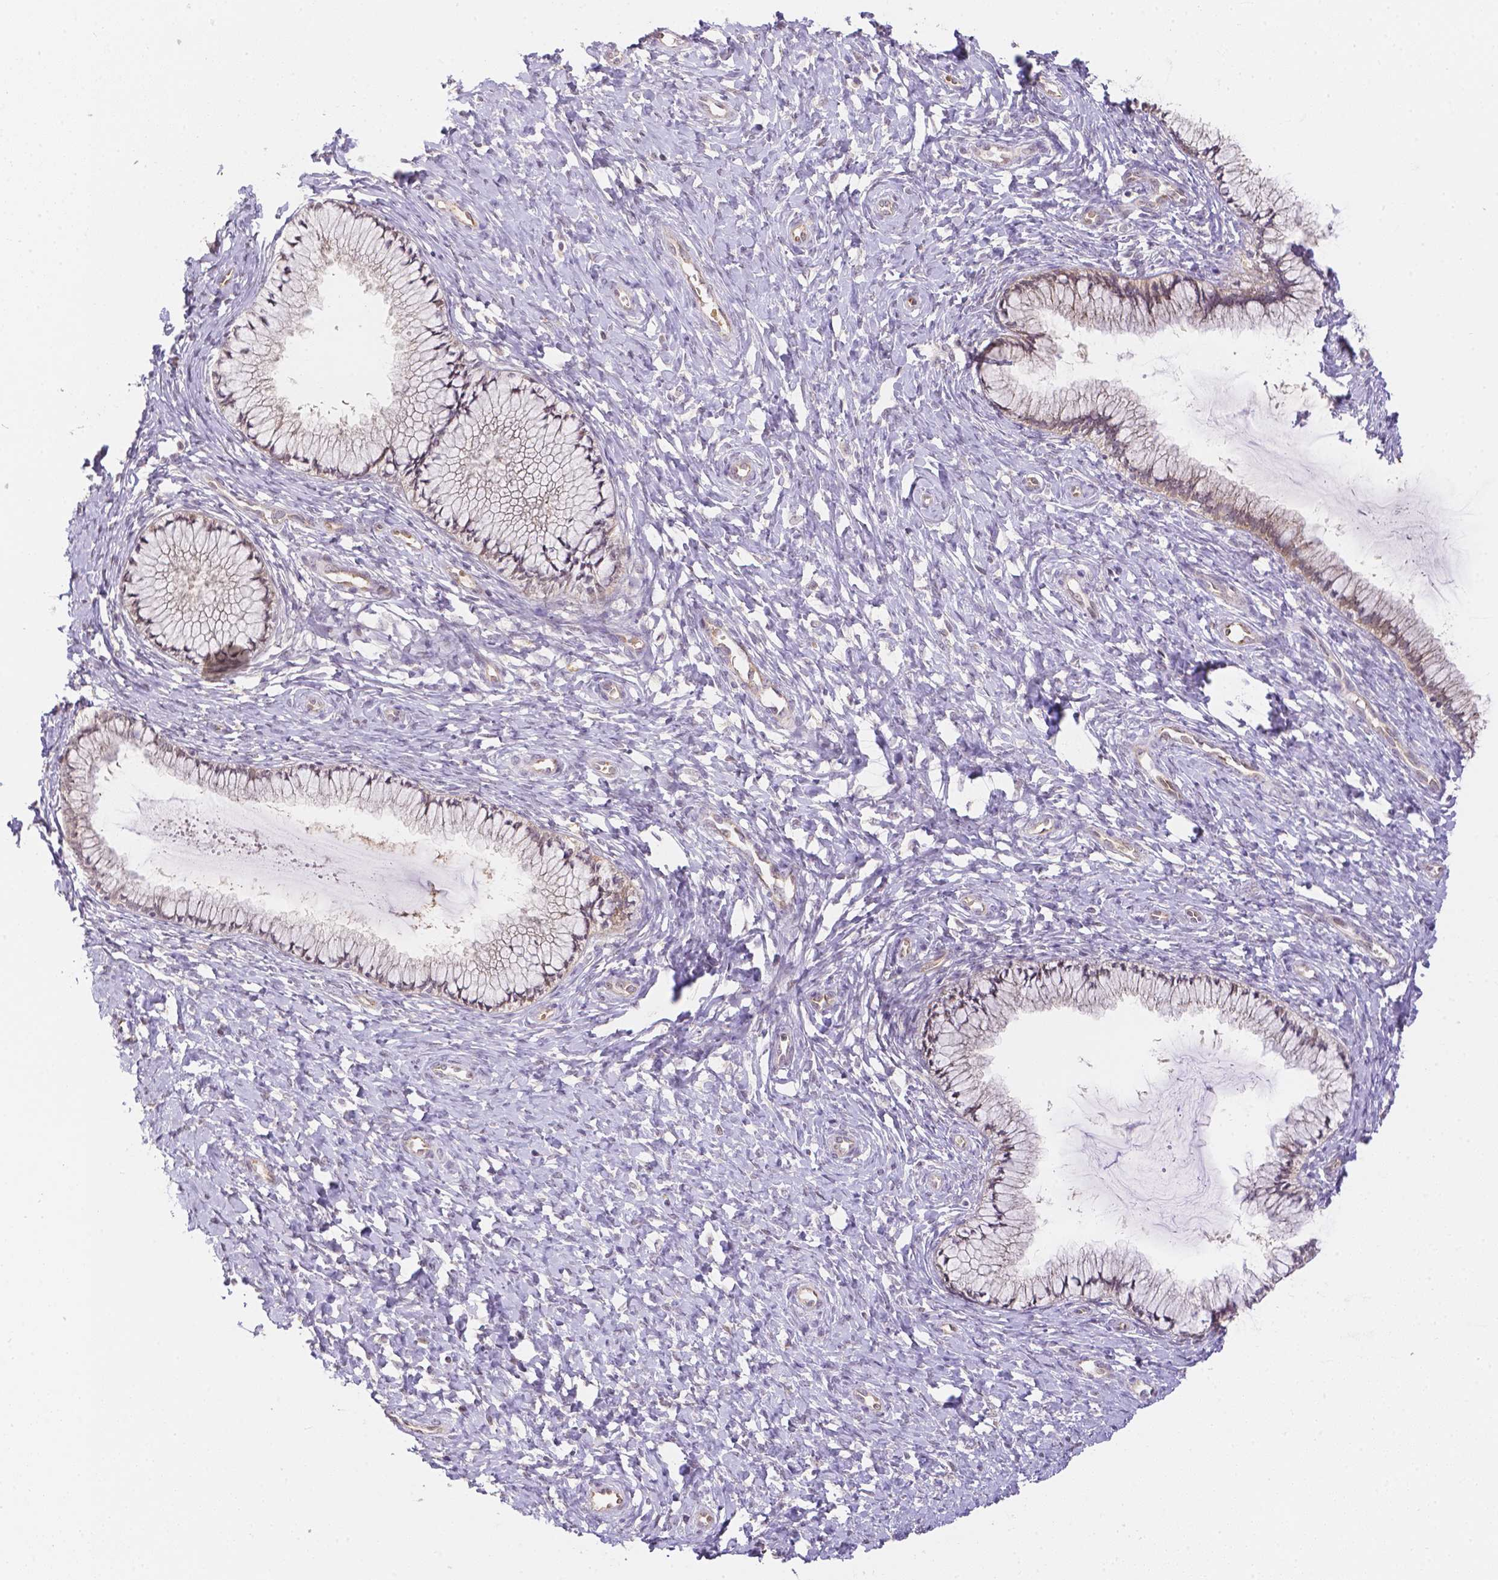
{"staining": {"intensity": "weak", "quantity": "<25%", "location": "cytoplasmic/membranous"}, "tissue": "cervix", "cell_type": "Glandular cells", "image_type": "normal", "snomed": [{"axis": "morphology", "description": "Normal tissue, NOS"}, {"axis": "topography", "description": "Cervix"}], "caption": "Immunohistochemistry of normal human cervix displays no positivity in glandular cells. (Stains: DAB (3,3'-diaminobenzidine) immunohistochemistry with hematoxylin counter stain, Microscopy: brightfield microscopy at high magnification).", "gene": "ZNF280B", "patient": {"sex": "female", "age": 37}}